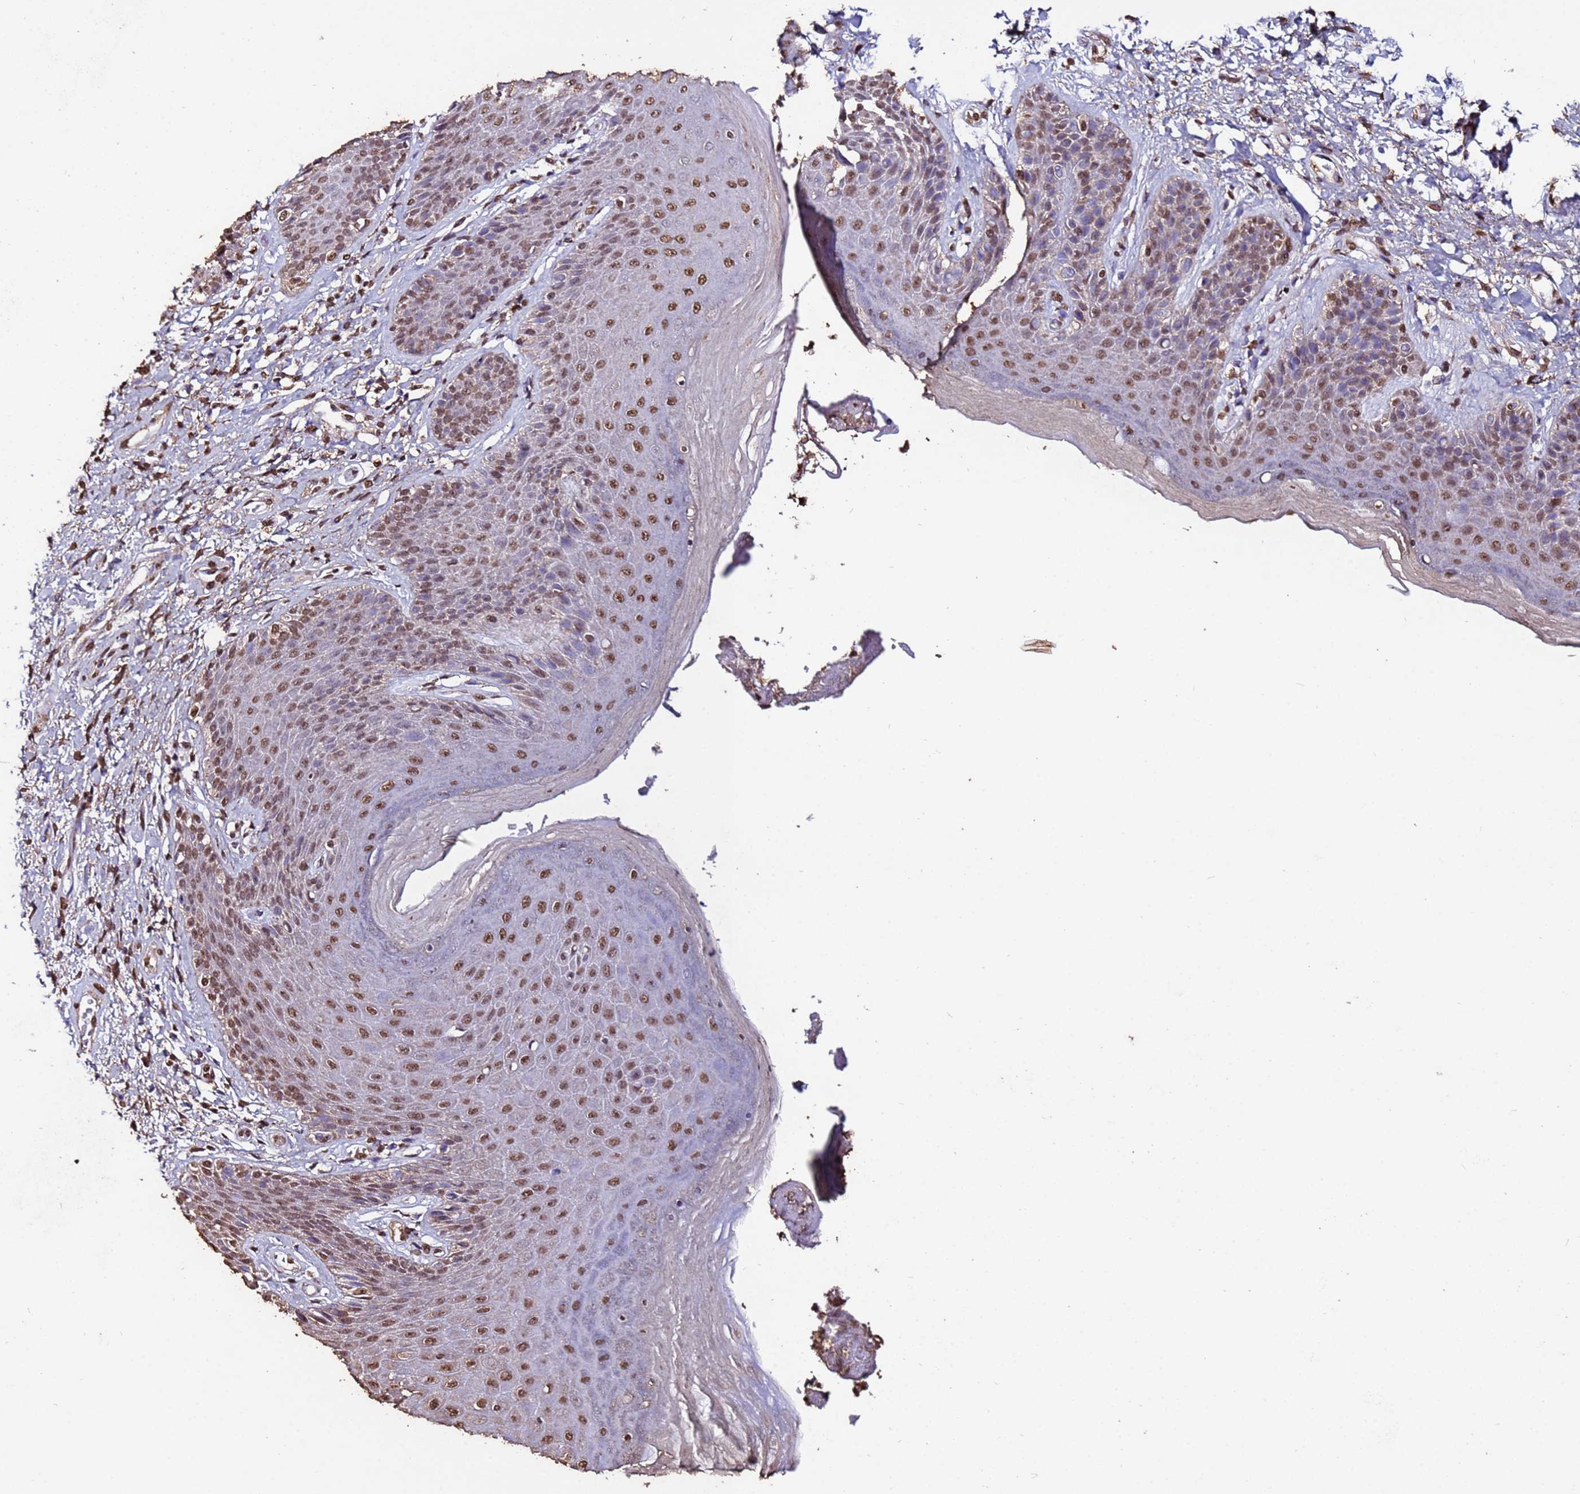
{"staining": {"intensity": "moderate", "quantity": ">75%", "location": "nuclear"}, "tissue": "skin", "cell_type": "Epidermal cells", "image_type": "normal", "snomed": [{"axis": "morphology", "description": "Normal tissue, NOS"}, {"axis": "topography", "description": "Anal"}], "caption": "A medium amount of moderate nuclear staining is seen in approximately >75% of epidermal cells in normal skin.", "gene": "TRIP6", "patient": {"sex": "female", "age": 89}}